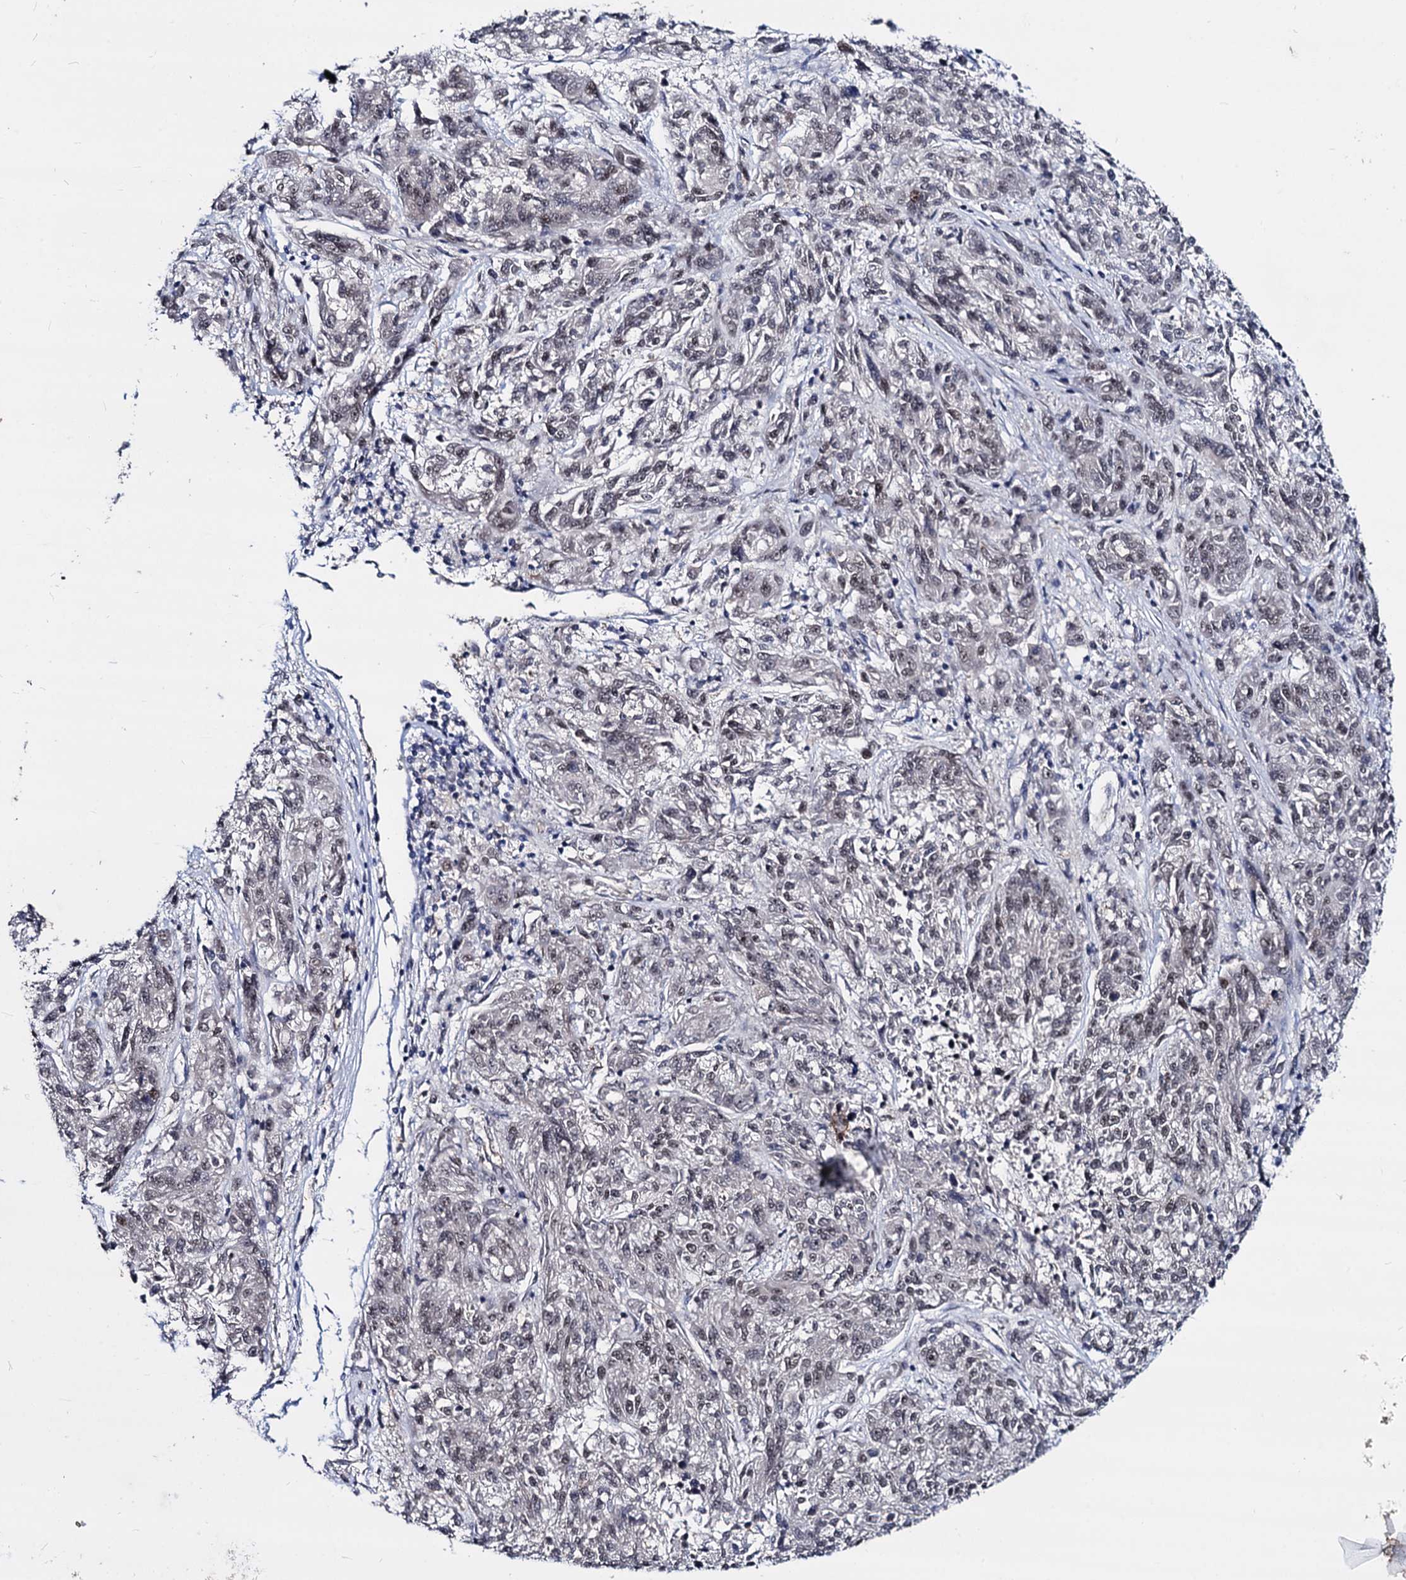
{"staining": {"intensity": "weak", "quantity": "25%-75%", "location": "nuclear"}, "tissue": "melanoma", "cell_type": "Tumor cells", "image_type": "cancer", "snomed": [{"axis": "morphology", "description": "Malignant melanoma, NOS"}, {"axis": "topography", "description": "Skin"}], "caption": "Human melanoma stained for a protein (brown) demonstrates weak nuclear positive staining in about 25%-75% of tumor cells.", "gene": "GALNT11", "patient": {"sex": "male", "age": 53}}